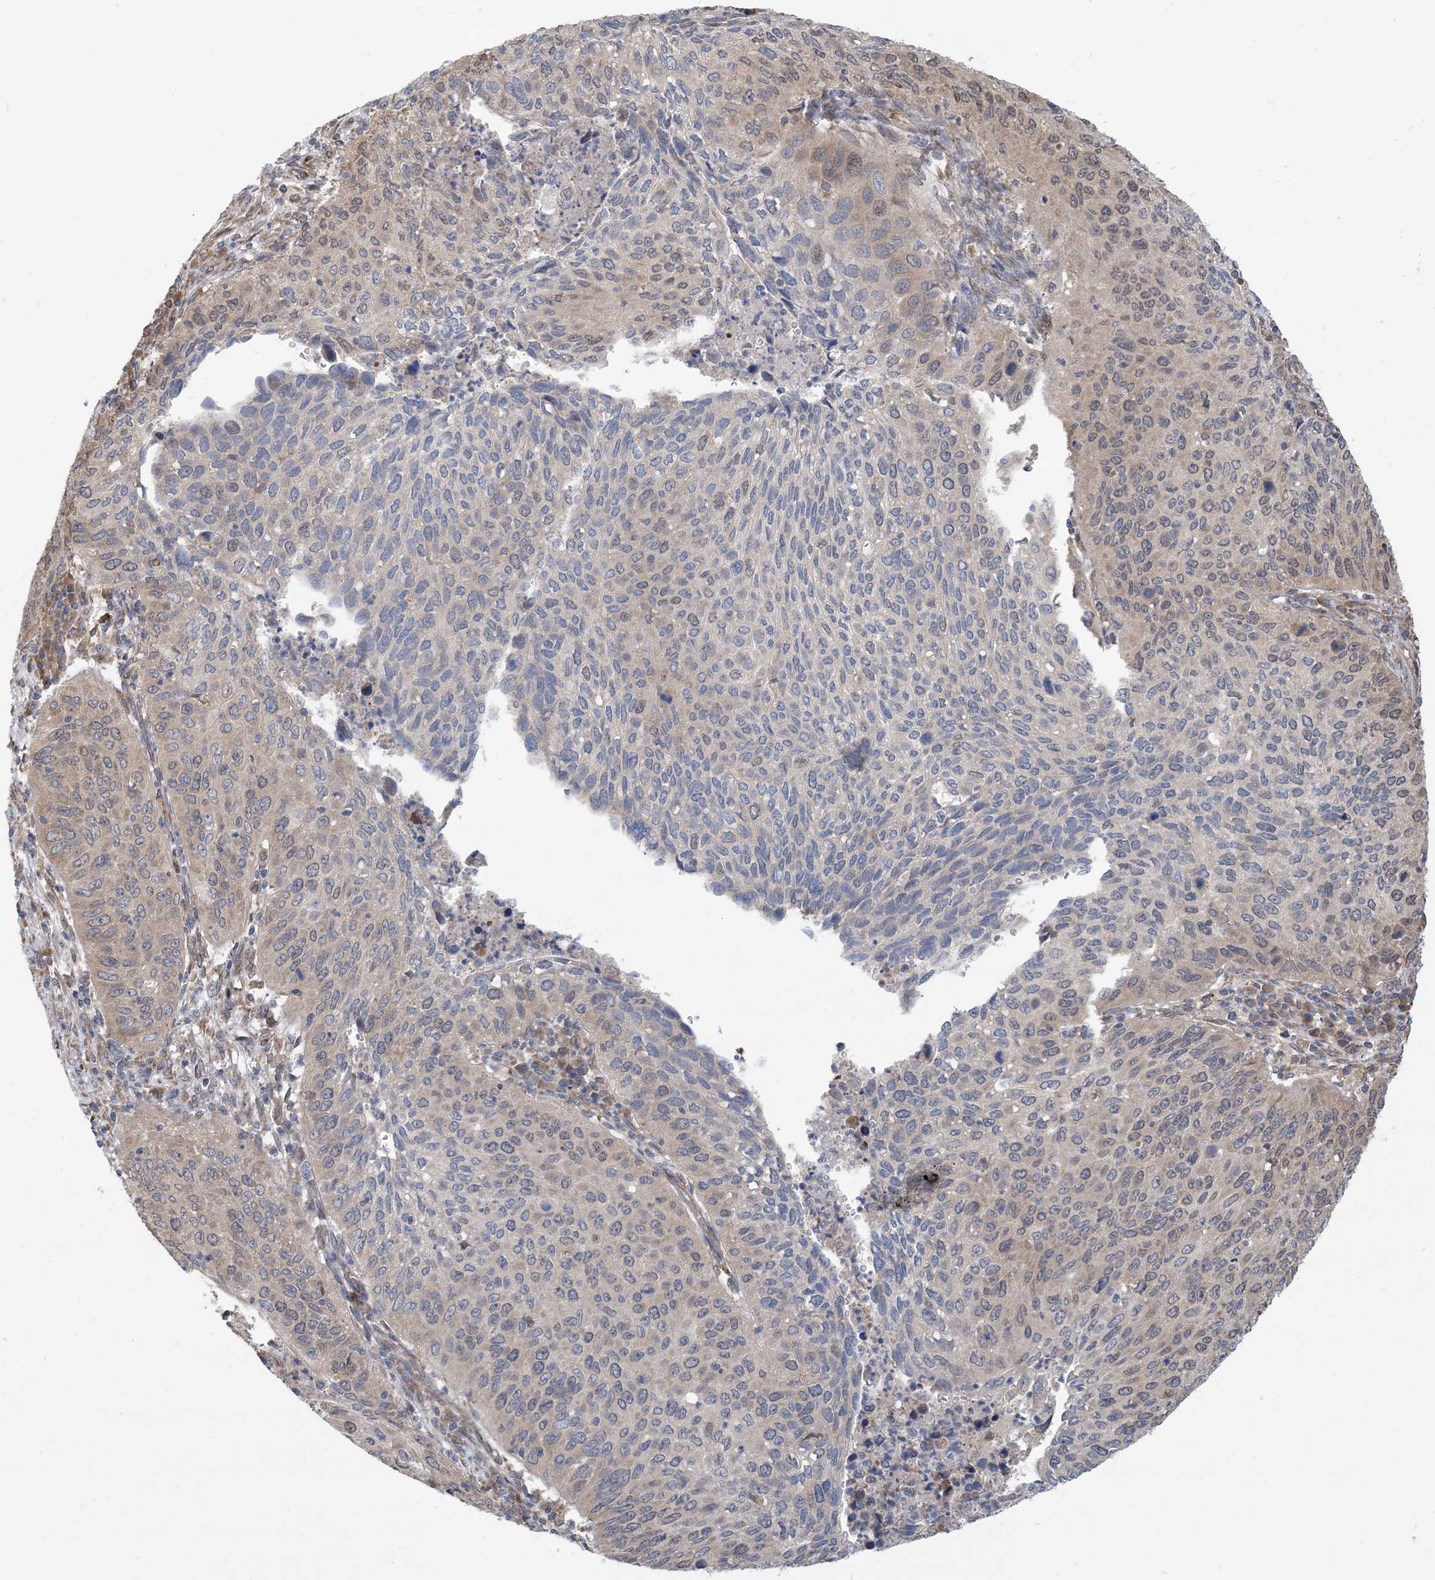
{"staining": {"intensity": "weak", "quantity": "<25%", "location": "cytoplasmic/membranous"}, "tissue": "cervical cancer", "cell_type": "Tumor cells", "image_type": "cancer", "snomed": [{"axis": "morphology", "description": "Squamous cell carcinoma, NOS"}, {"axis": "topography", "description": "Cervix"}], "caption": "IHC photomicrograph of human cervical cancer (squamous cell carcinoma) stained for a protein (brown), which demonstrates no positivity in tumor cells.", "gene": "CLEC16A", "patient": {"sex": "female", "age": 38}}